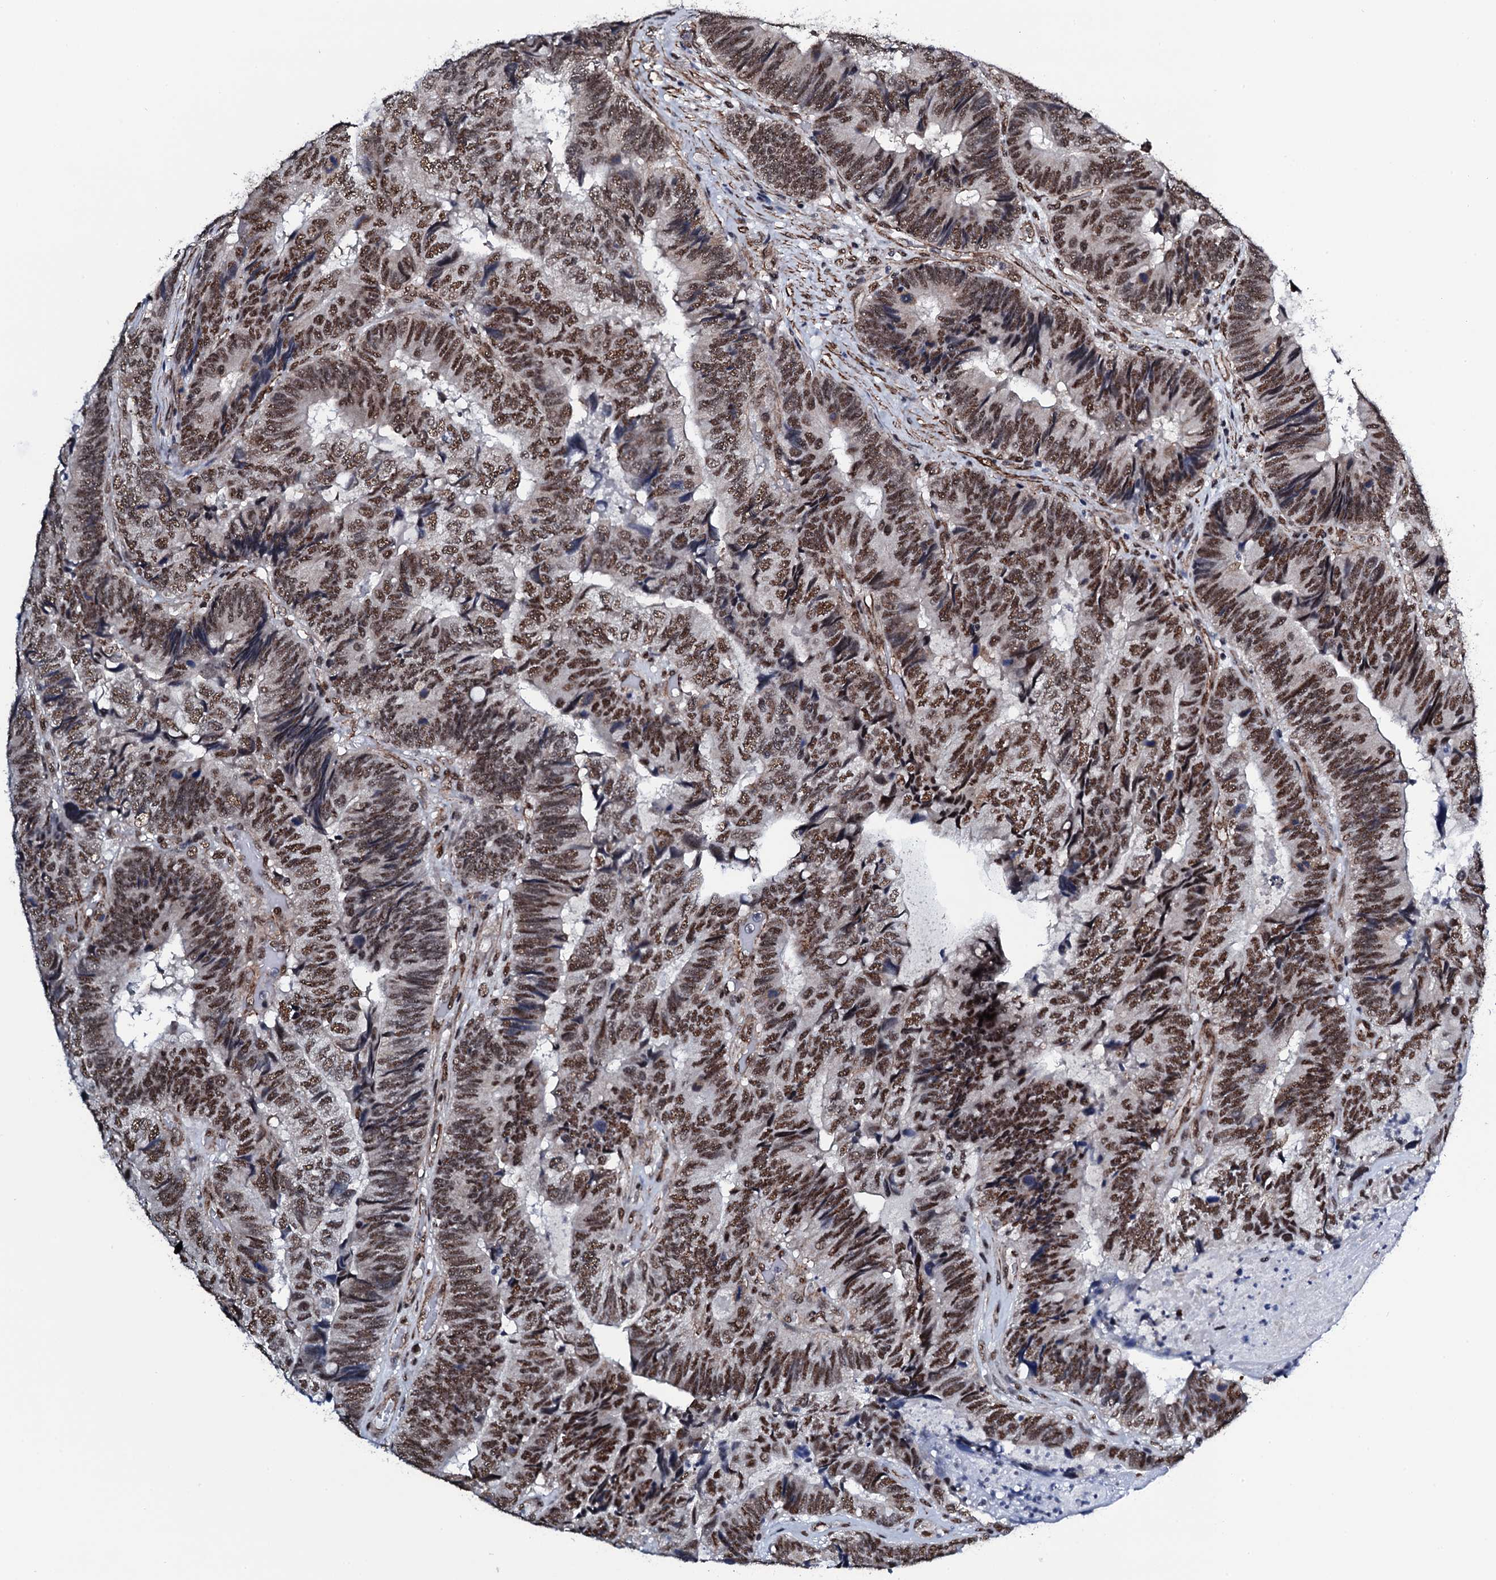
{"staining": {"intensity": "moderate", "quantity": ">75%", "location": "nuclear"}, "tissue": "colorectal cancer", "cell_type": "Tumor cells", "image_type": "cancer", "snomed": [{"axis": "morphology", "description": "Adenocarcinoma, NOS"}, {"axis": "topography", "description": "Colon"}], "caption": "Immunohistochemical staining of human colorectal cancer displays medium levels of moderate nuclear protein positivity in about >75% of tumor cells. (Brightfield microscopy of DAB IHC at high magnification).", "gene": "CWC15", "patient": {"sex": "female", "age": 67}}